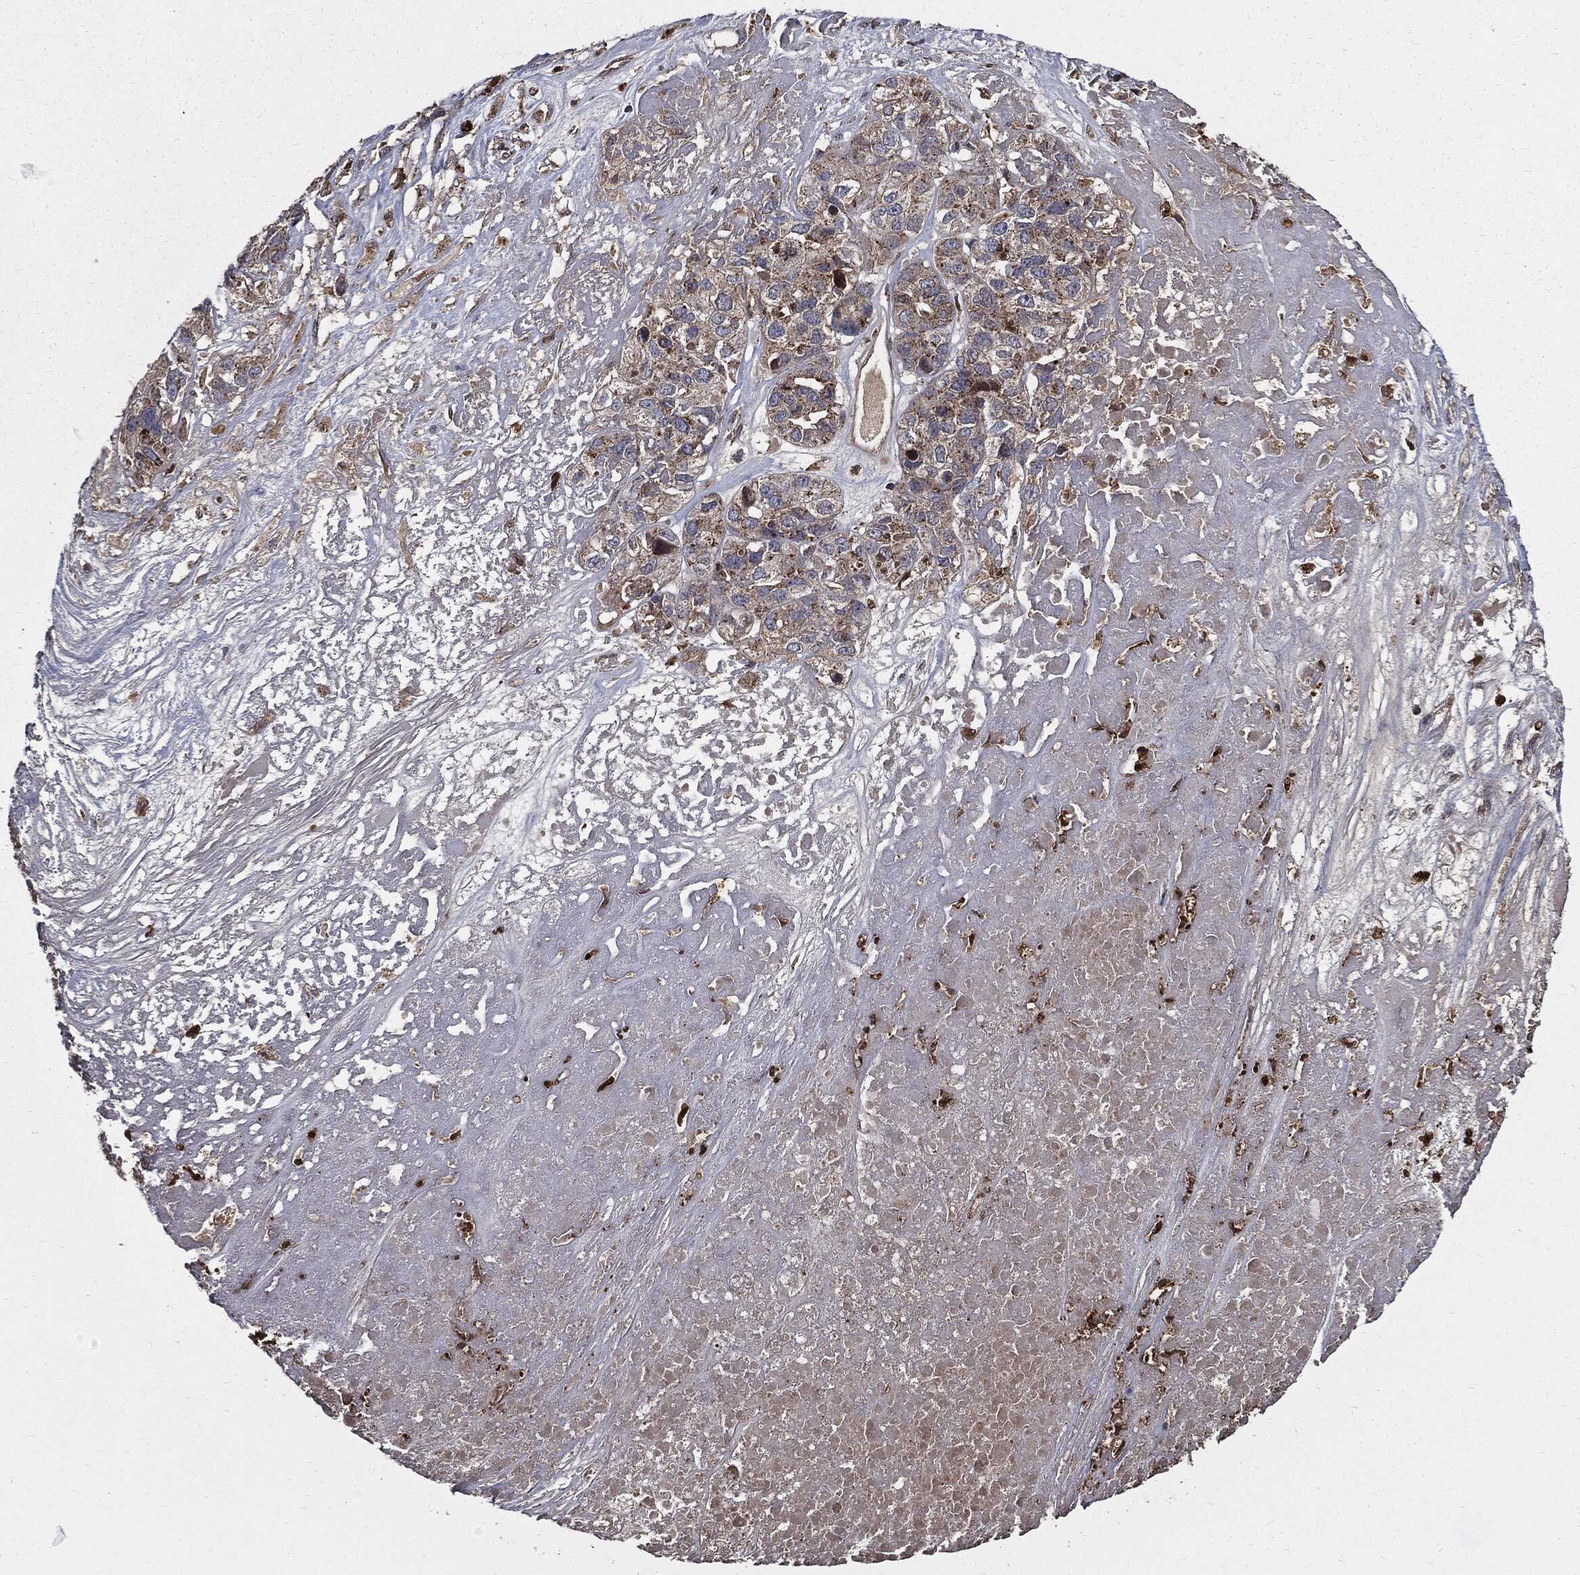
{"staining": {"intensity": "strong", "quantity": "<25%", "location": "cytoplasmic/membranous"}, "tissue": "ovarian cancer", "cell_type": "Tumor cells", "image_type": "cancer", "snomed": [{"axis": "morphology", "description": "Cystadenocarcinoma, serous, NOS"}, {"axis": "topography", "description": "Ovary"}], "caption": "Strong cytoplasmic/membranous protein expression is present in about <25% of tumor cells in ovarian serous cystadenocarcinoma.", "gene": "PDCD6IP", "patient": {"sex": "female", "age": 67}}